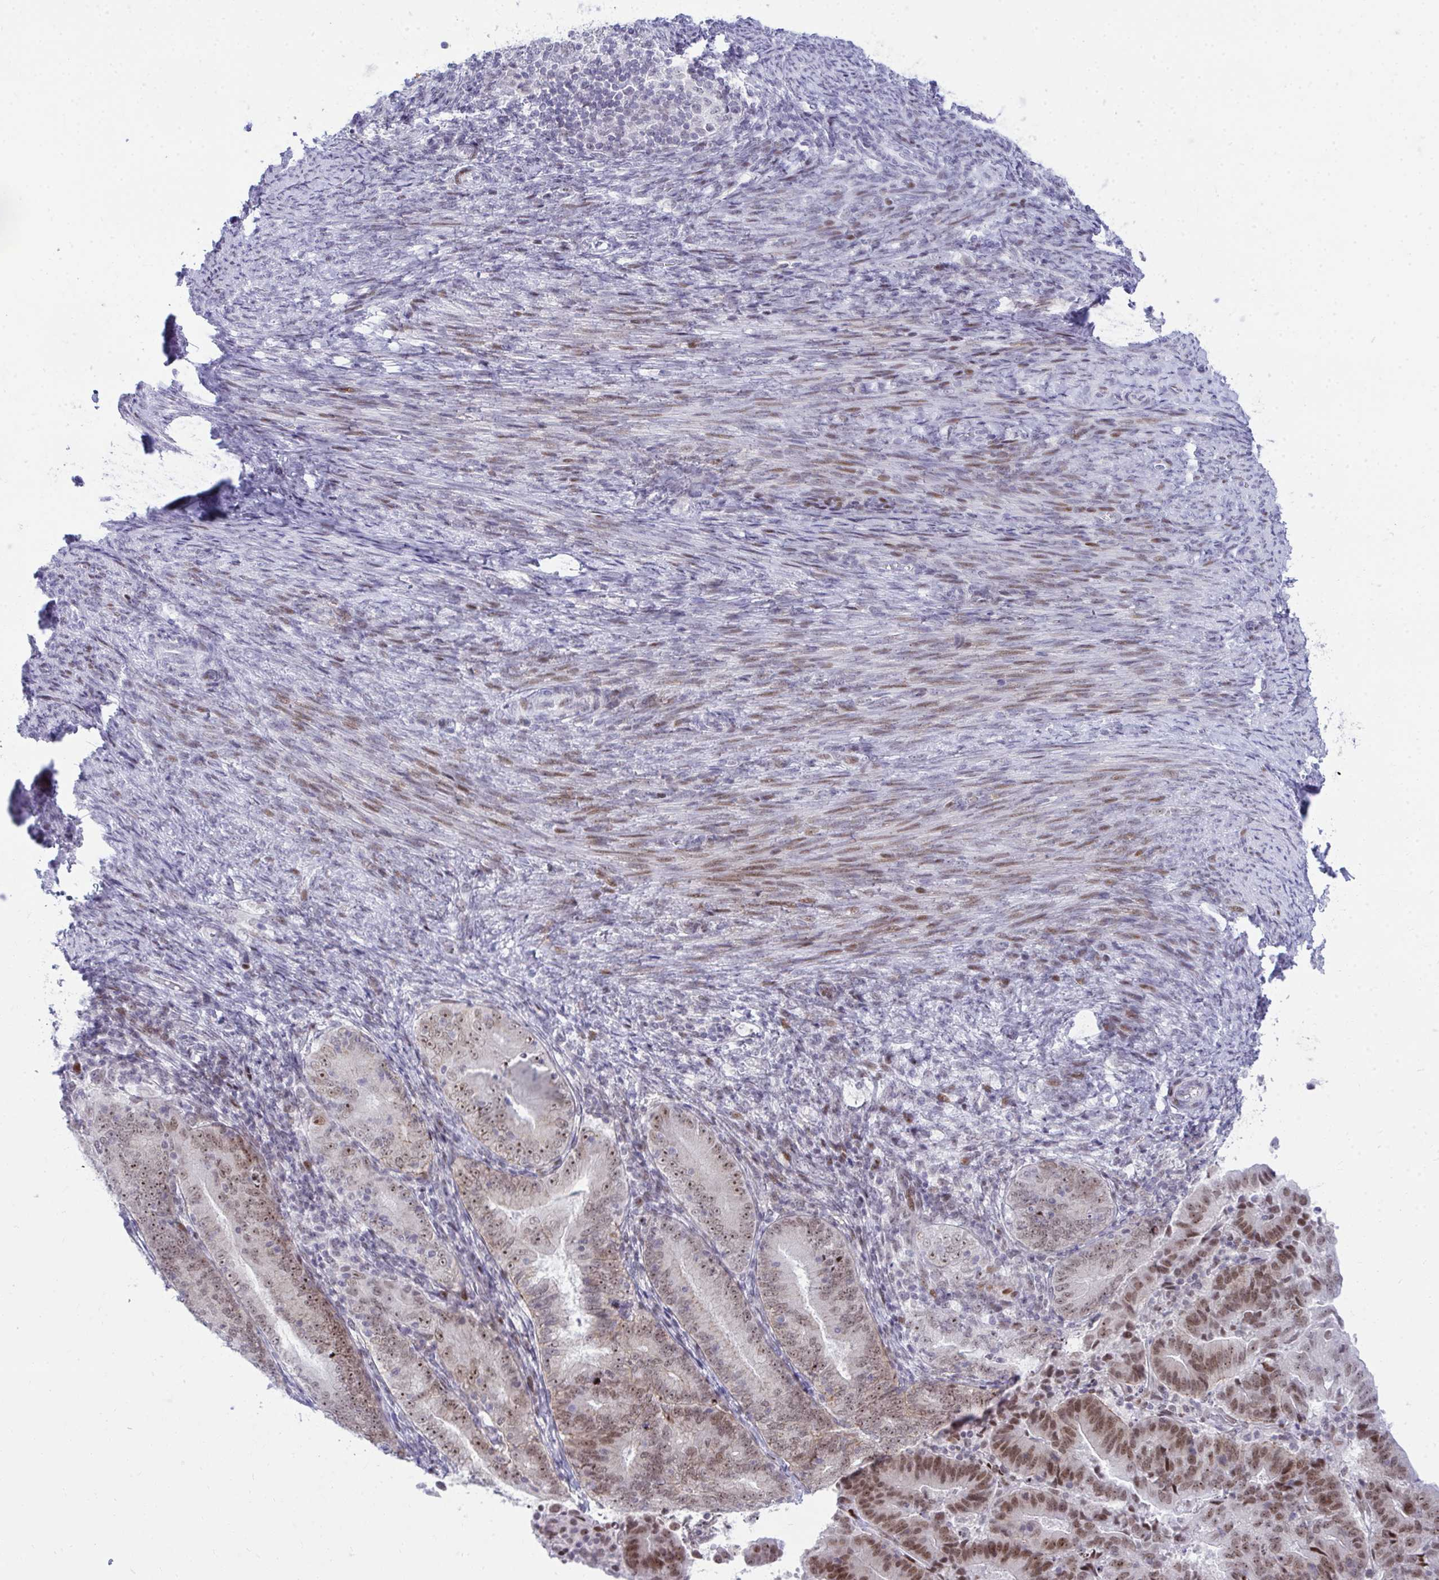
{"staining": {"intensity": "moderate", "quantity": ">75%", "location": "nuclear"}, "tissue": "endometrial cancer", "cell_type": "Tumor cells", "image_type": "cancer", "snomed": [{"axis": "morphology", "description": "Adenocarcinoma, NOS"}, {"axis": "topography", "description": "Endometrium"}], "caption": "Immunohistochemistry (IHC) (DAB (3,3'-diaminobenzidine)) staining of endometrial cancer displays moderate nuclear protein positivity in about >75% of tumor cells. The staining was performed using DAB, with brown indicating positive protein expression. Nuclei are stained blue with hematoxylin.", "gene": "GLDN", "patient": {"sex": "female", "age": 70}}